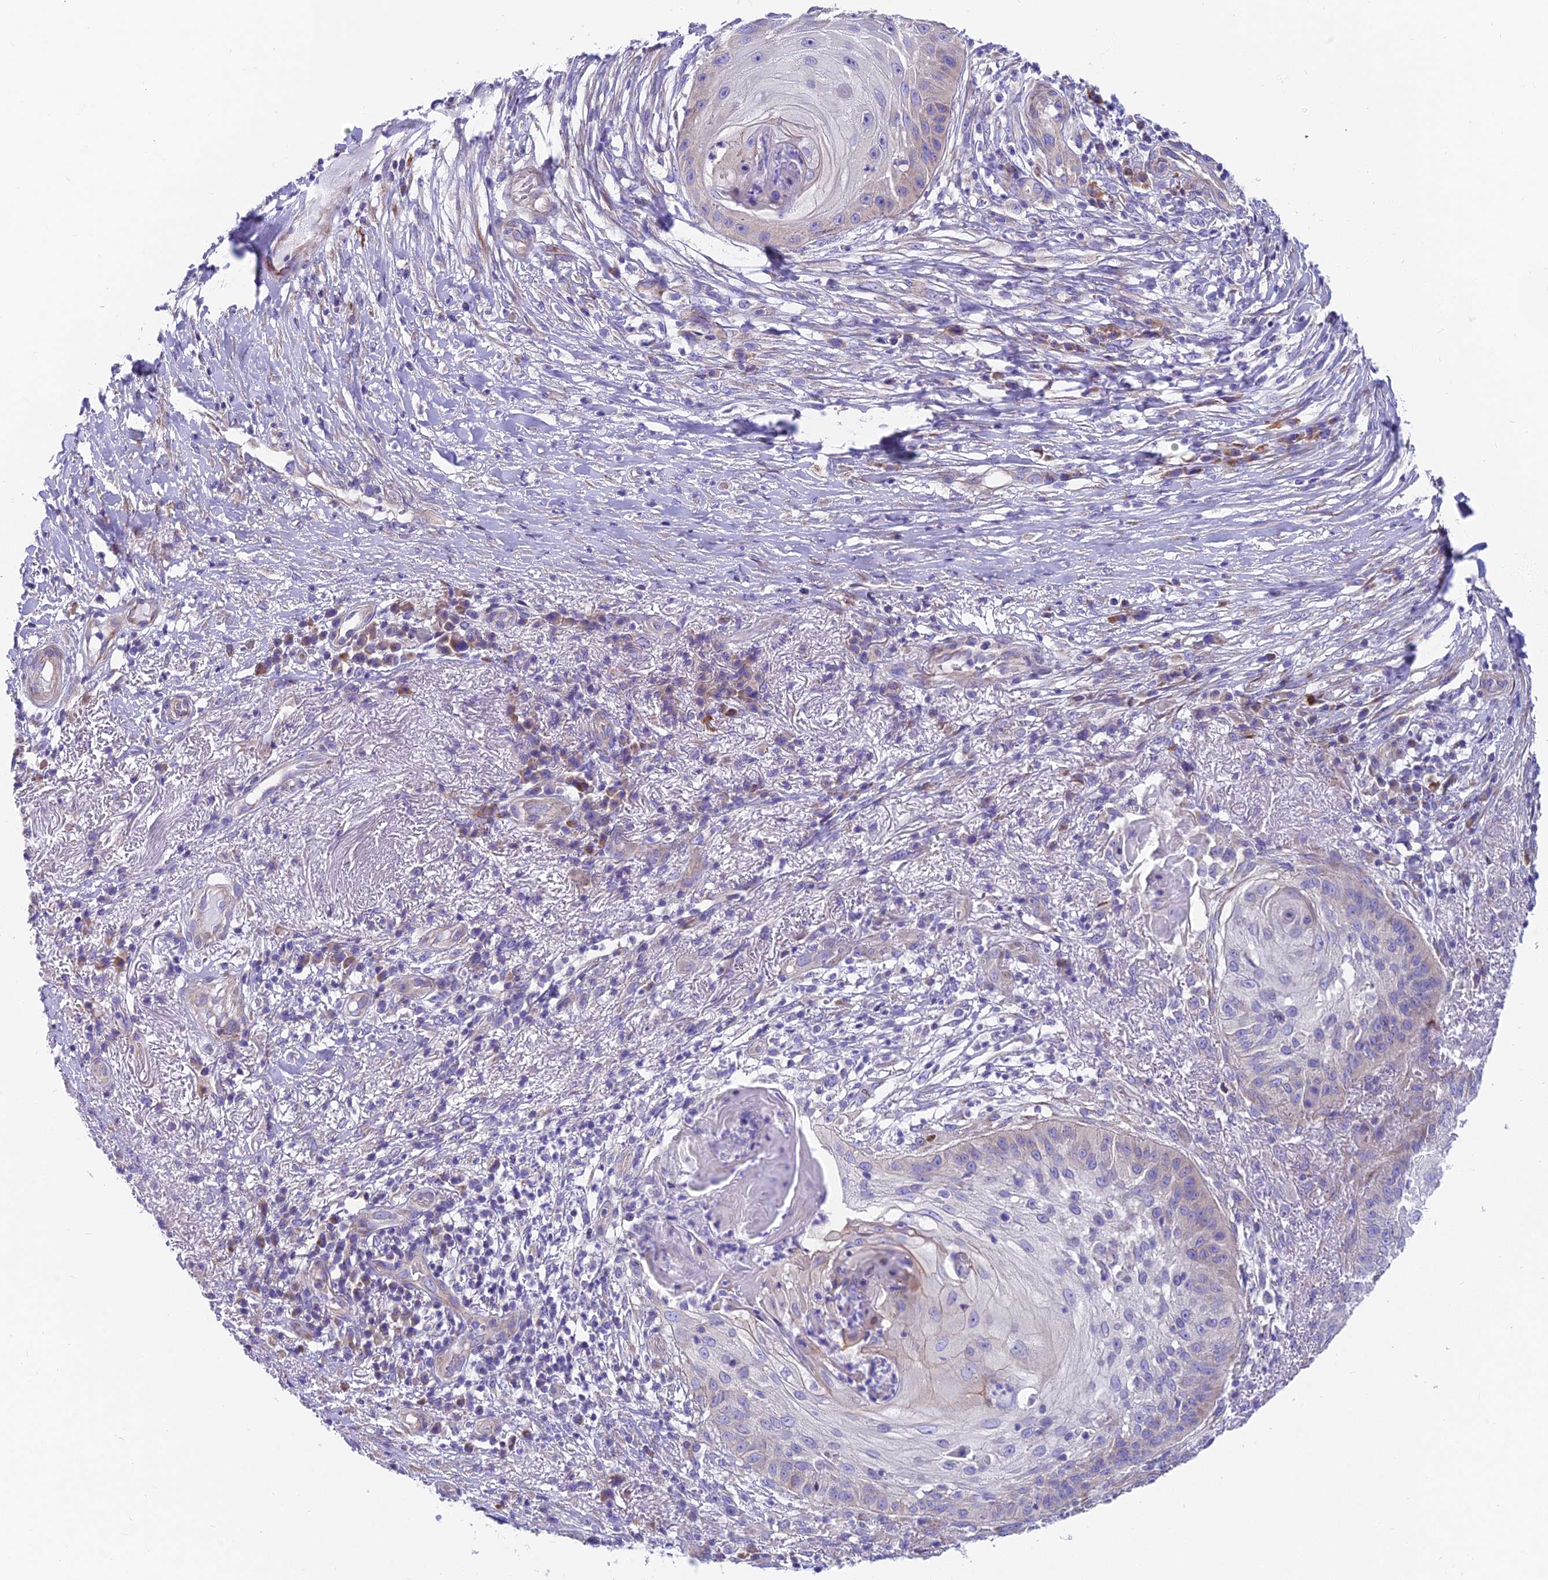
{"staining": {"intensity": "negative", "quantity": "none", "location": "none"}, "tissue": "skin cancer", "cell_type": "Tumor cells", "image_type": "cancer", "snomed": [{"axis": "morphology", "description": "Squamous cell carcinoma, NOS"}, {"axis": "topography", "description": "Skin"}], "caption": "Immunohistochemistry of skin cancer shows no expression in tumor cells.", "gene": "MVB12A", "patient": {"sex": "male", "age": 70}}